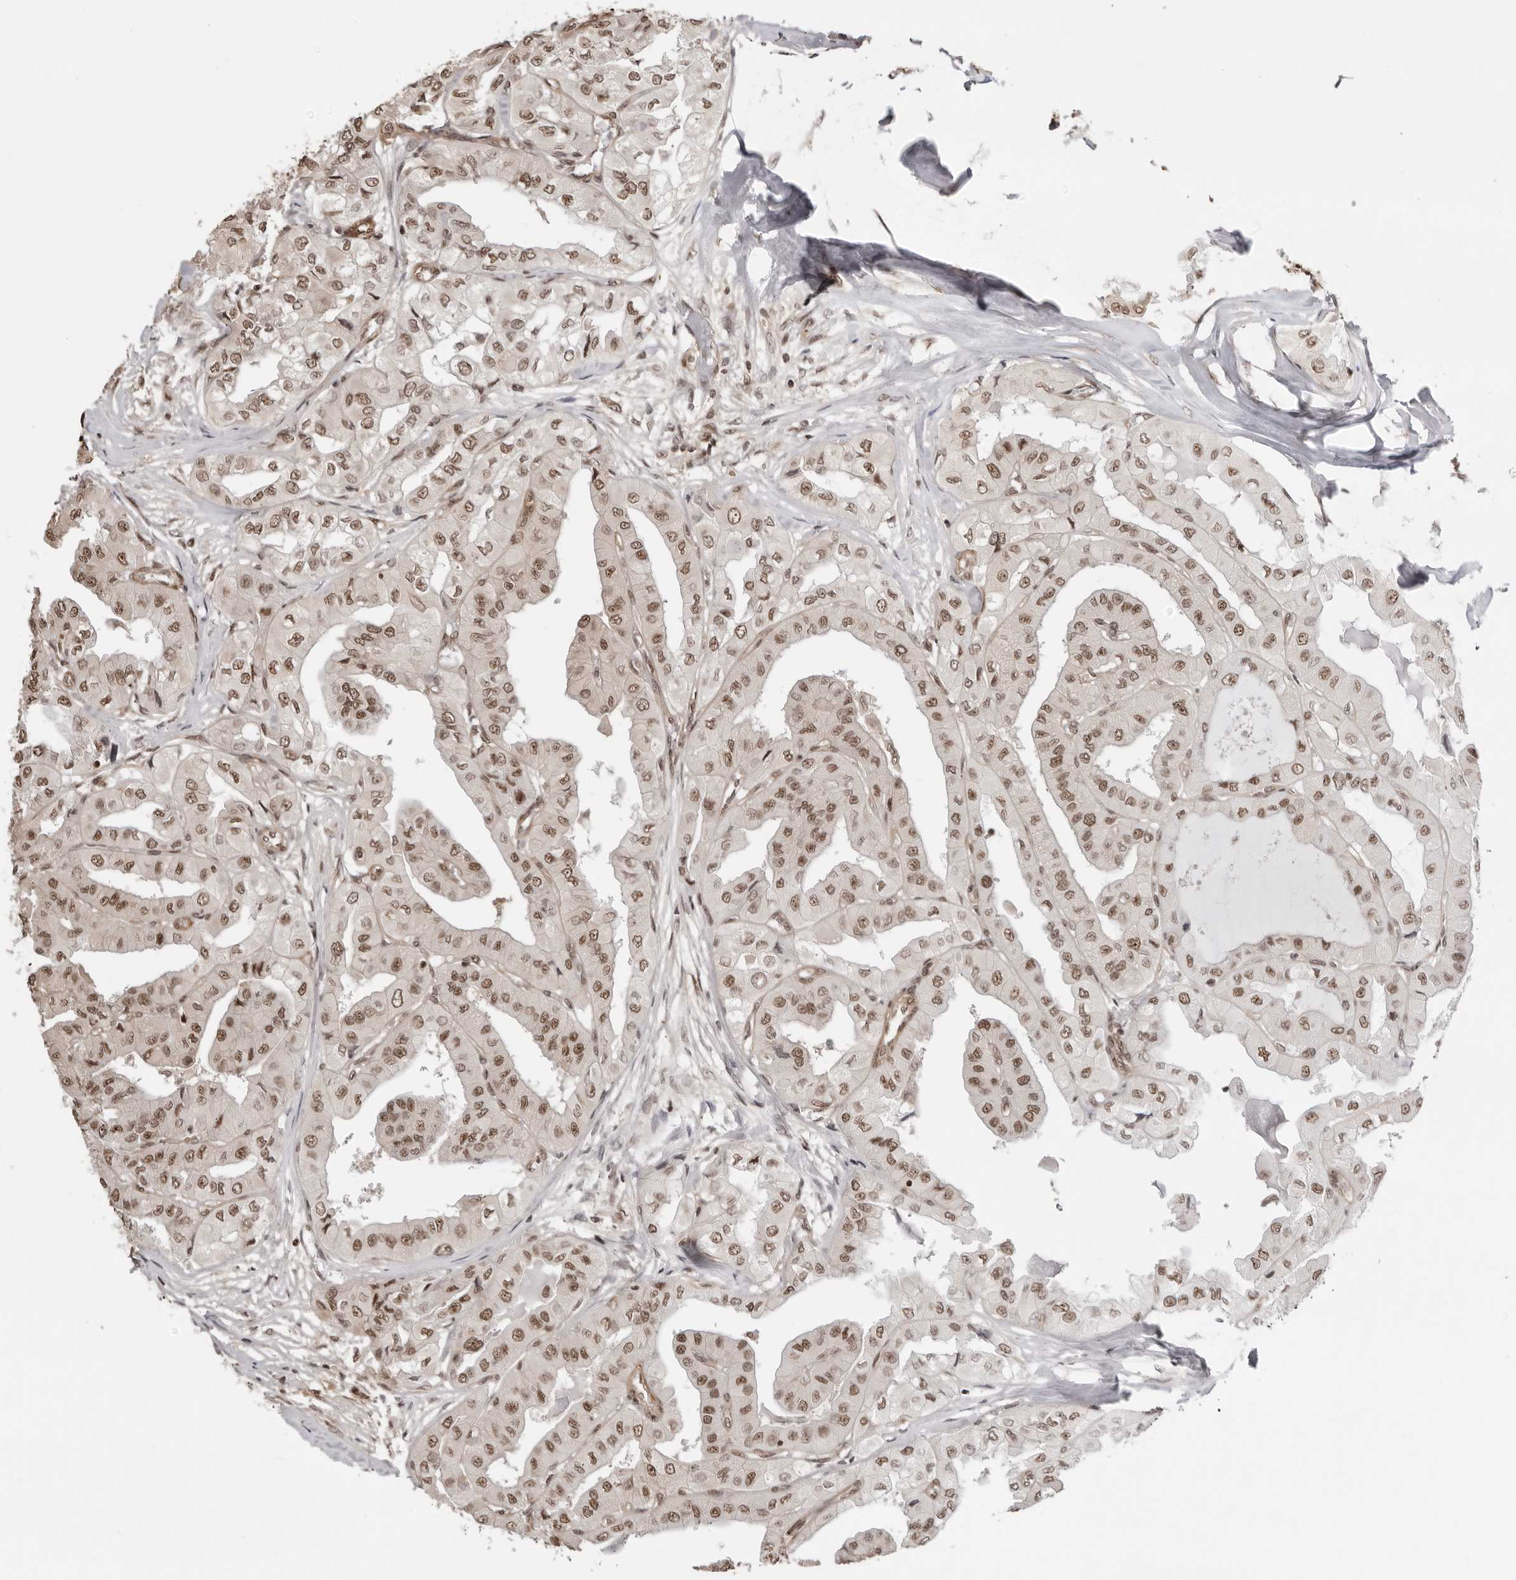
{"staining": {"intensity": "moderate", "quantity": ">75%", "location": "nuclear"}, "tissue": "thyroid cancer", "cell_type": "Tumor cells", "image_type": "cancer", "snomed": [{"axis": "morphology", "description": "Papillary adenocarcinoma, NOS"}, {"axis": "topography", "description": "Thyroid gland"}], "caption": "An image of papillary adenocarcinoma (thyroid) stained for a protein exhibits moderate nuclear brown staining in tumor cells.", "gene": "SDE2", "patient": {"sex": "female", "age": 59}}